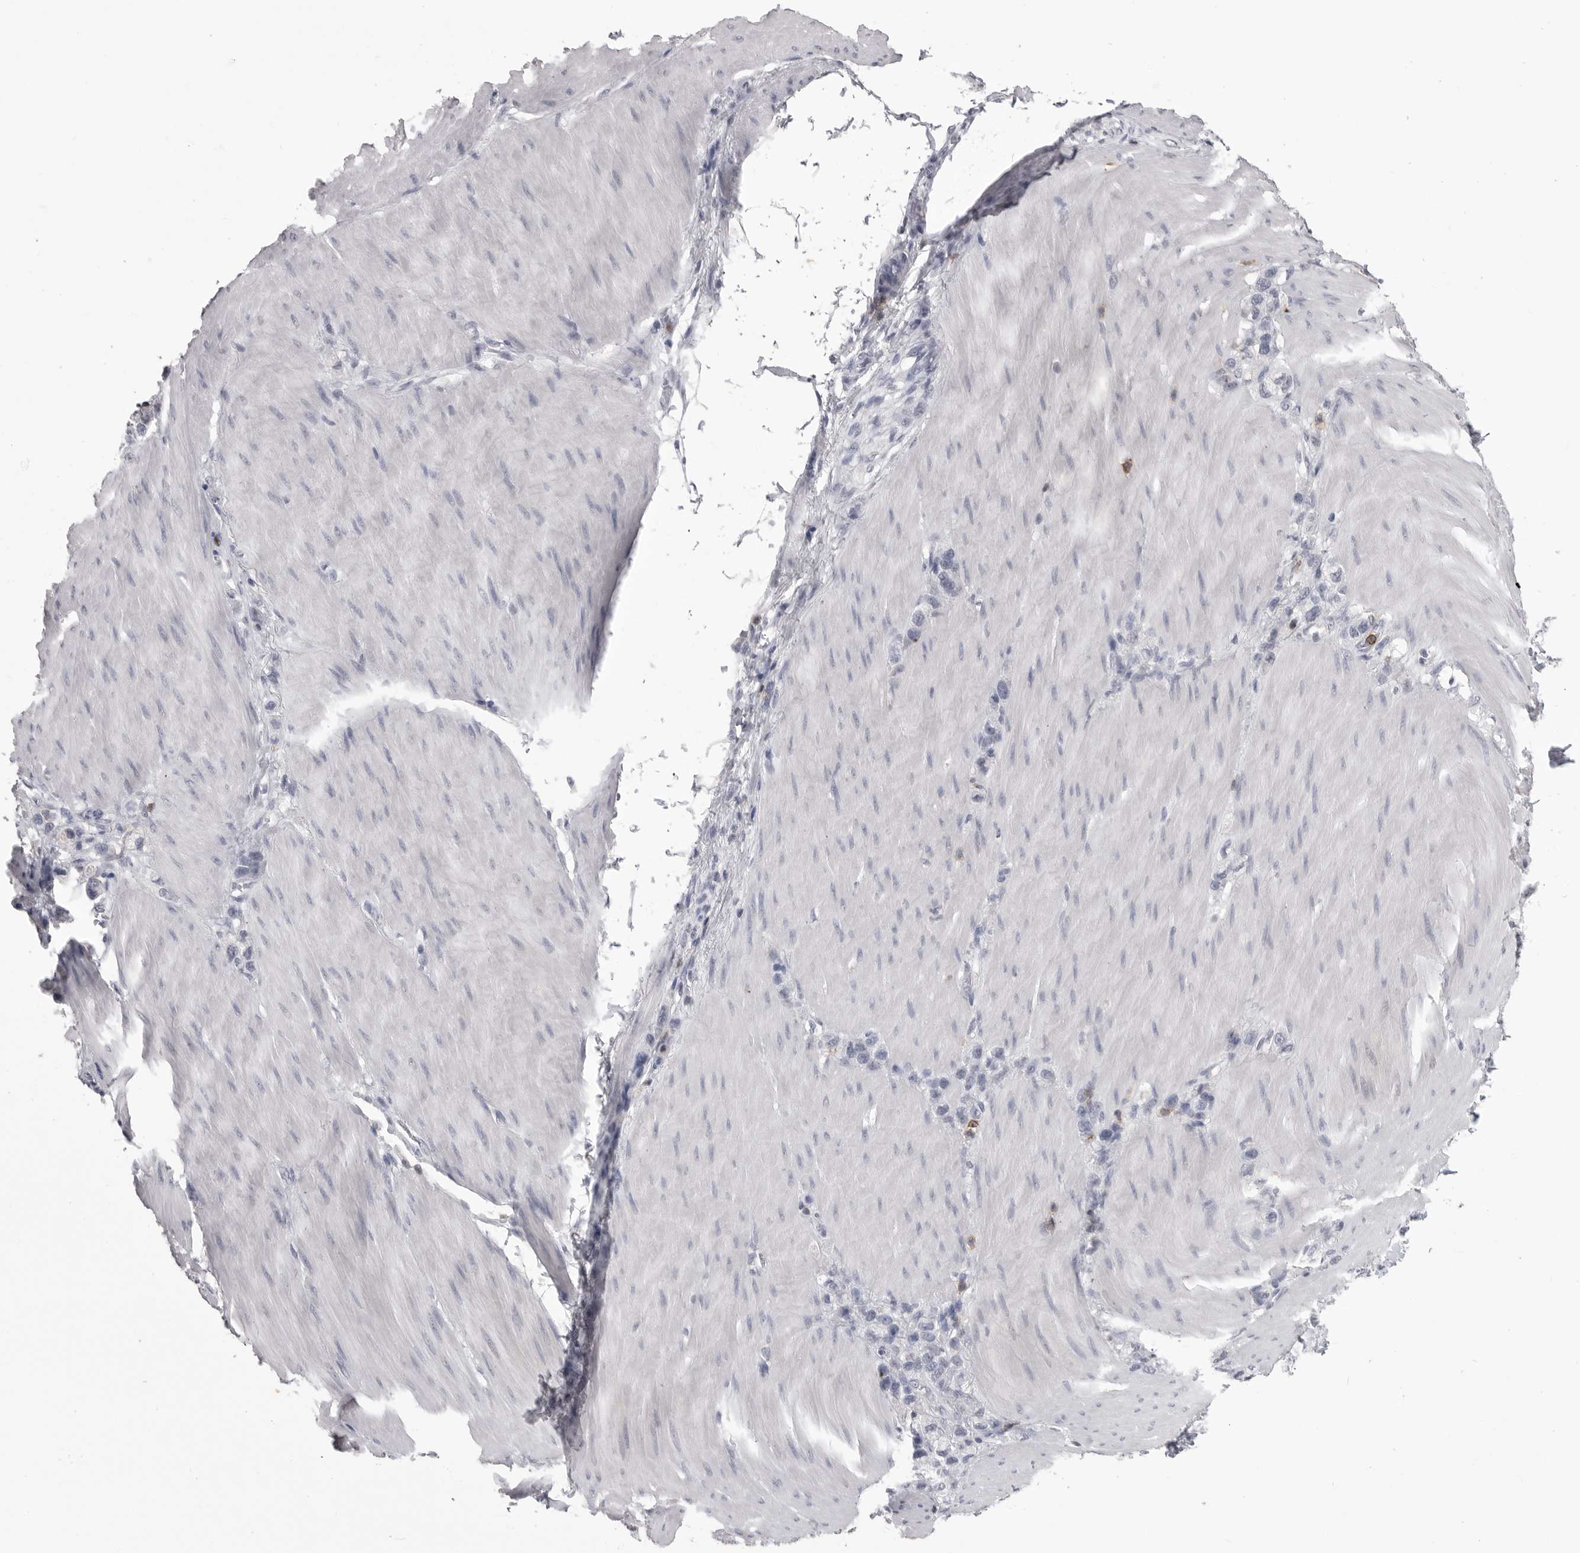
{"staining": {"intensity": "negative", "quantity": "none", "location": "none"}, "tissue": "stomach cancer", "cell_type": "Tumor cells", "image_type": "cancer", "snomed": [{"axis": "morphology", "description": "Adenocarcinoma, NOS"}, {"axis": "topography", "description": "Stomach"}], "caption": "High power microscopy histopathology image of an immunohistochemistry histopathology image of adenocarcinoma (stomach), revealing no significant positivity in tumor cells.", "gene": "ITGAL", "patient": {"sex": "female", "age": 65}}